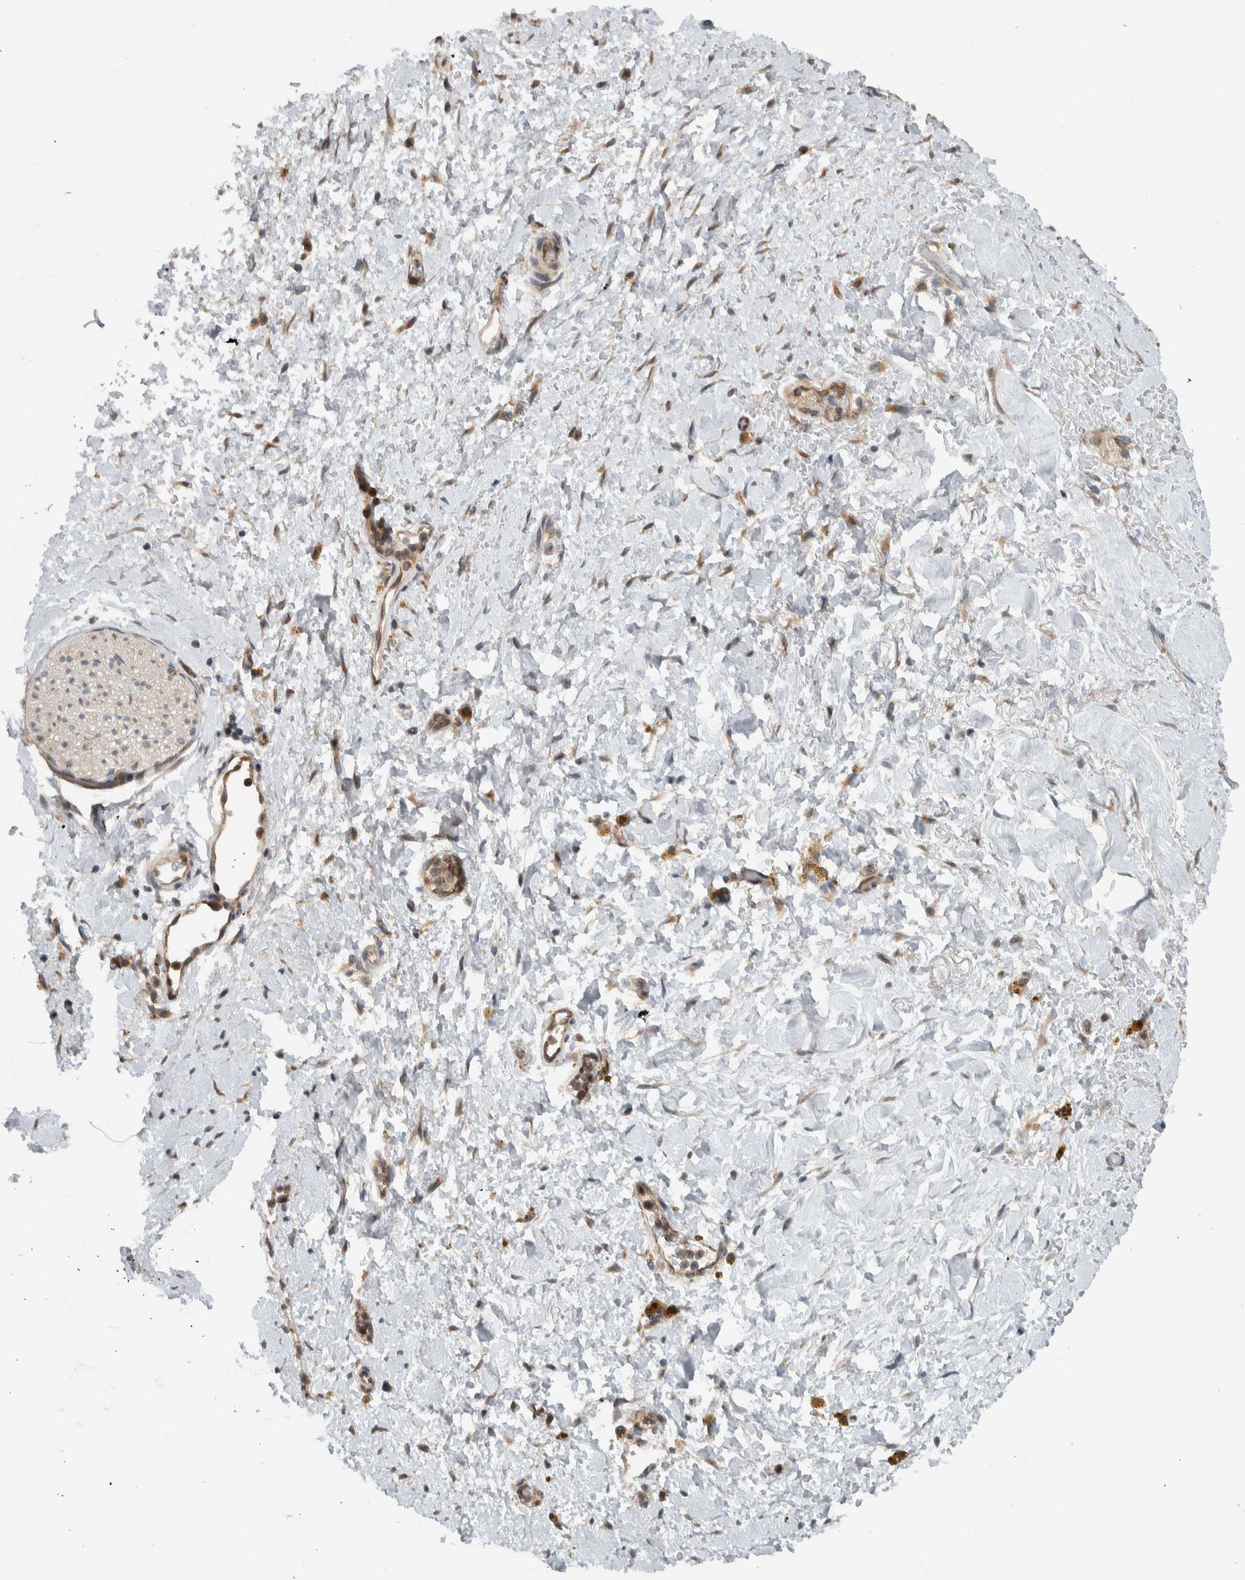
{"staining": {"intensity": "negative", "quantity": "none", "location": "none"}, "tissue": "adipose tissue", "cell_type": "Adipocytes", "image_type": "normal", "snomed": [{"axis": "morphology", "description": "Normal tissue, NOS"}, {"axis": "topography", "description": "Kidney"}, {"axis": "topography", "description": "Peripheral nerve tissue"}], "caption": "A high-resolution photomicrograph shows immunohistochemistry (IHC) staining of benign adipose tissue, which shows no significant staining in adipocytes. Nuclei are stained in blue.", "gene": "CCDC43", "patient": {"sex": "male", "age": 7}}